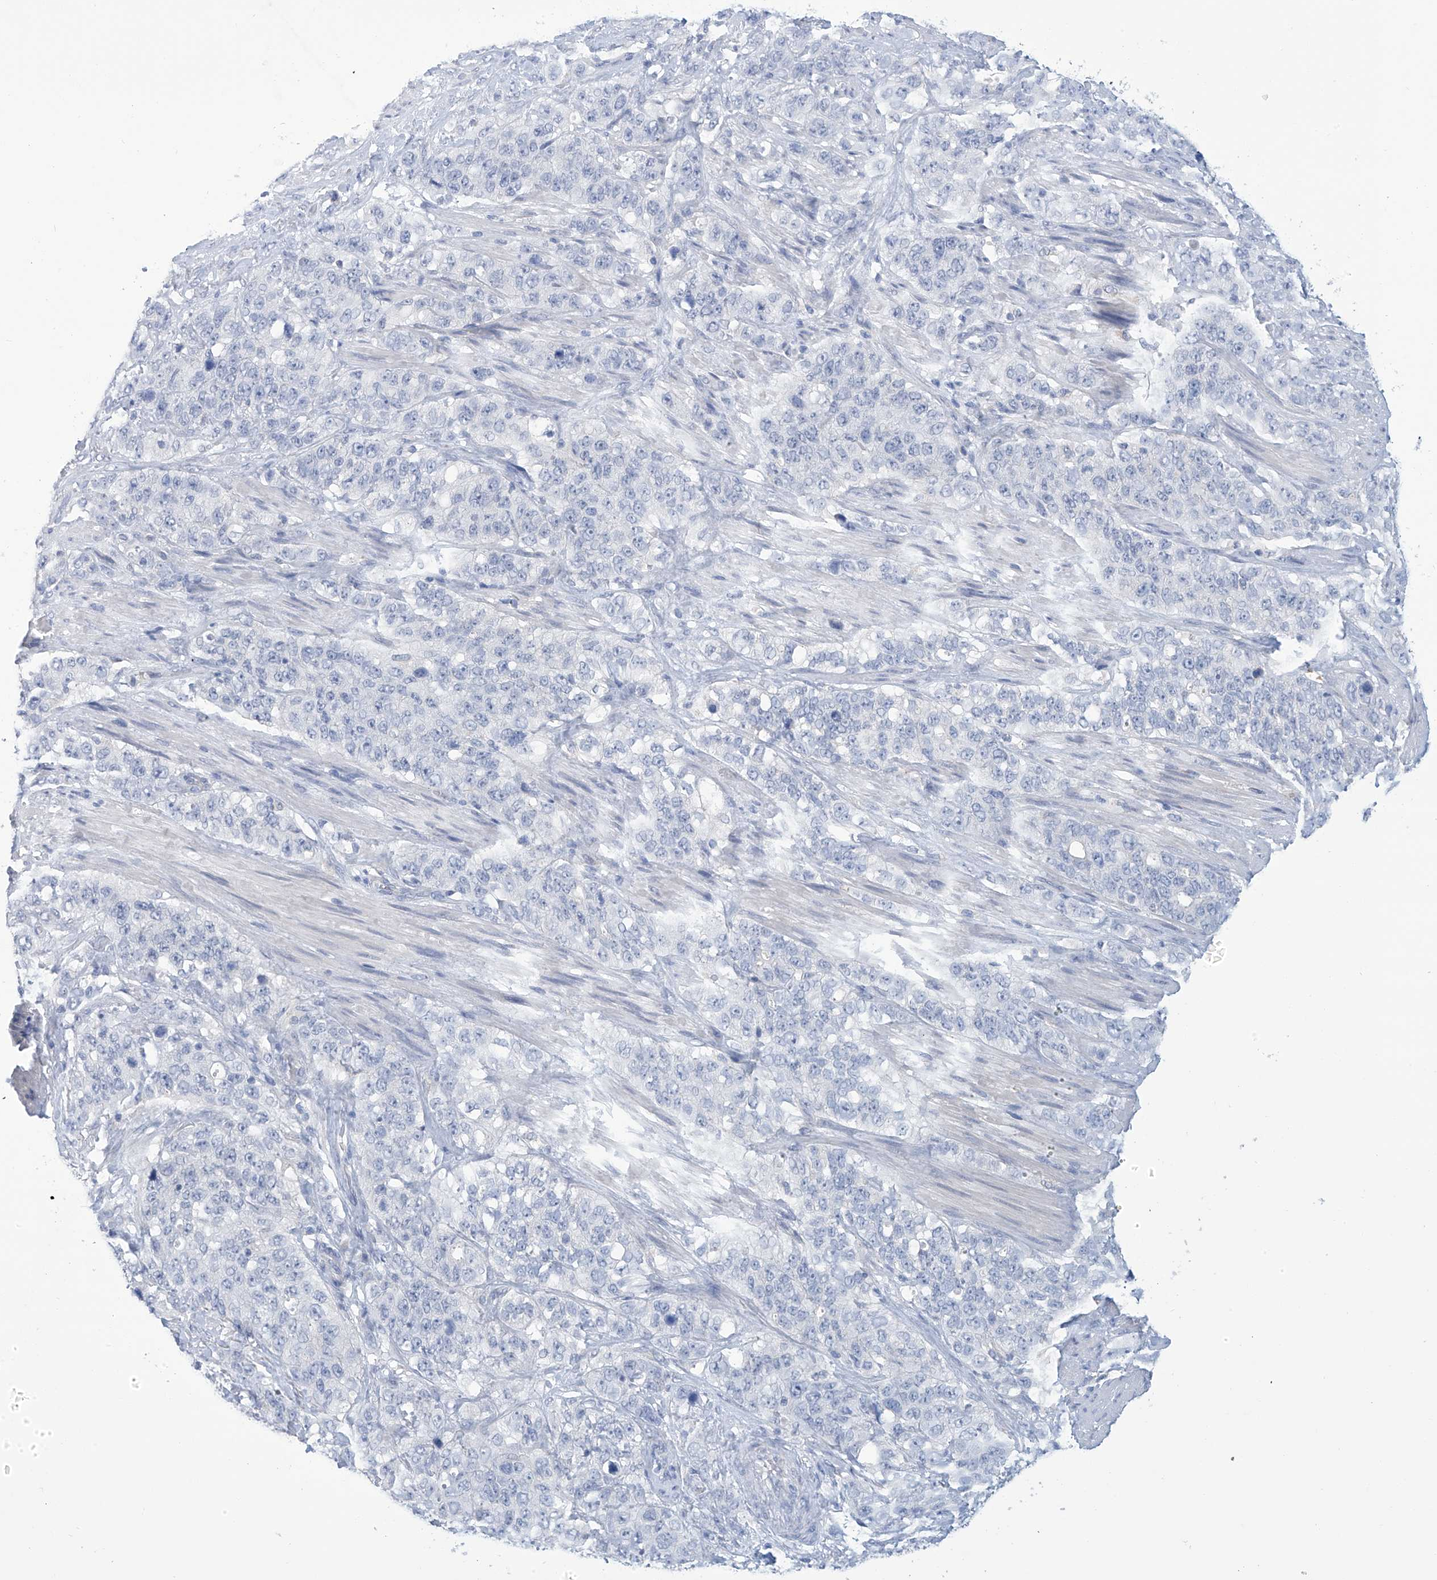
{"staining": {"intensity": "negative", "quantity": "none", "location": "none"}, "tissue": "stomach cancer", "cell_type": "Tumor cells", "image_type": "cancer", "snomed": [{"axis": "morphology", "description": "Adenocarcinoma, NOS"}, {"axis": "topography", "description": "Stomach"}], "caption": "Tumor cells are negative for protein expression in human stomach cancer (adenocarcinoma). (DAB (3,3'-diaminobenzidine) immunohistochemistry visualized using brightfield microscopy, high magnification).", "gene": "IBA57", "patient": {"sex": "male", "age": 48}}